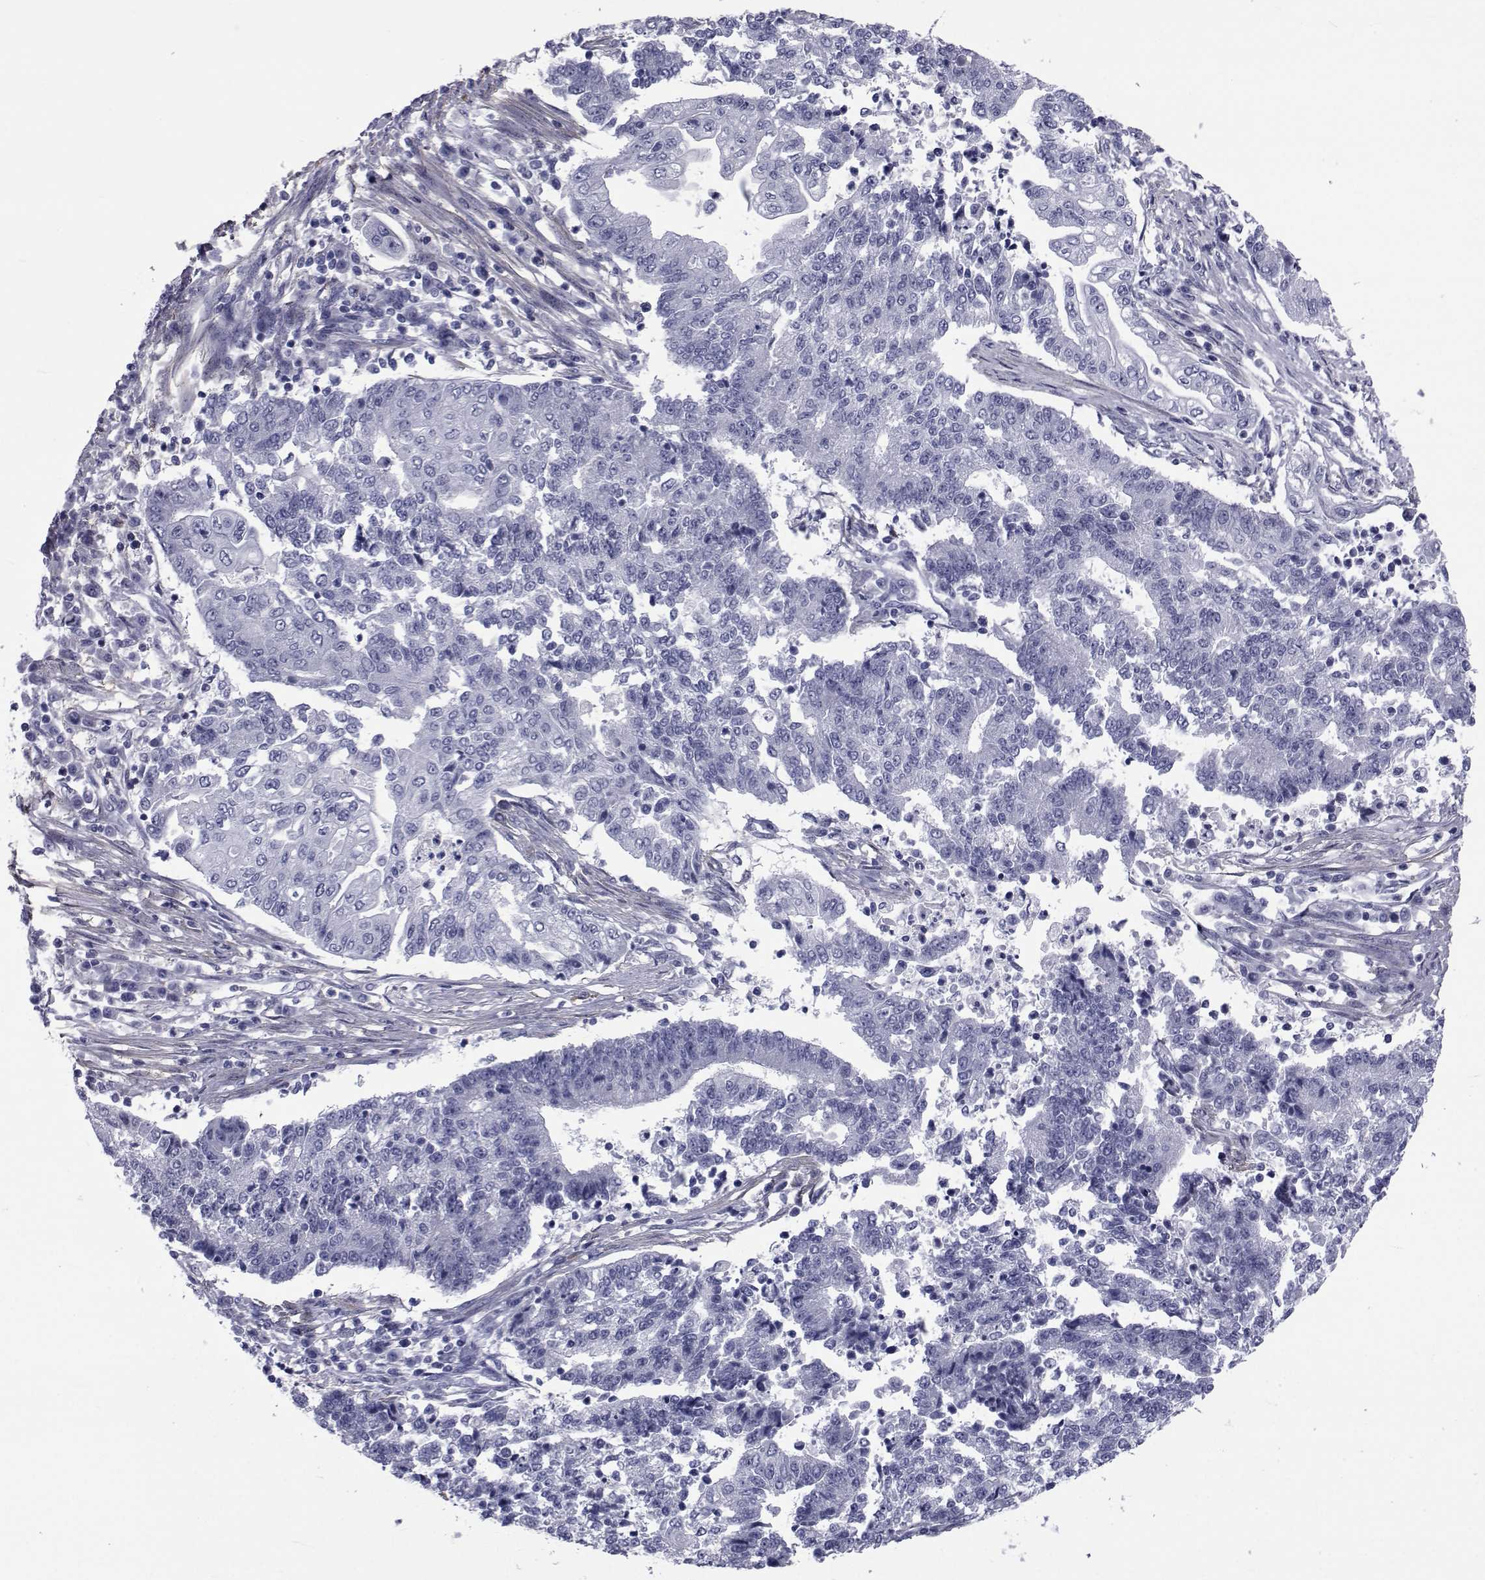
{"staining": {"intensity": "negative", "quantity": "none", "location": "none"}, "tissue": "endometrial cancer", "cell_type": "Tumor cells", "image_type": "cancer", "snomed": [{"axis": "morphology", "description": "Adenocarcinoma, NOS"}, {"axis": "topography", "description": "Uterus"}, {"axis": "topography", "description": "Endometrium"}], "caption": "Immunohistochemistry micrograph of neoplastic tissue: endometrial adenocarcinoma stained with DAB (3,3'-diaminobenzidine) exhibits no significant protein staining in tumor cells. The staining is performed using DAB brown chromogen with nuclei counter-stained in using hematoxylin.", "gene": "GKAP1", "patient": {"sex": "female", "age": 54}}